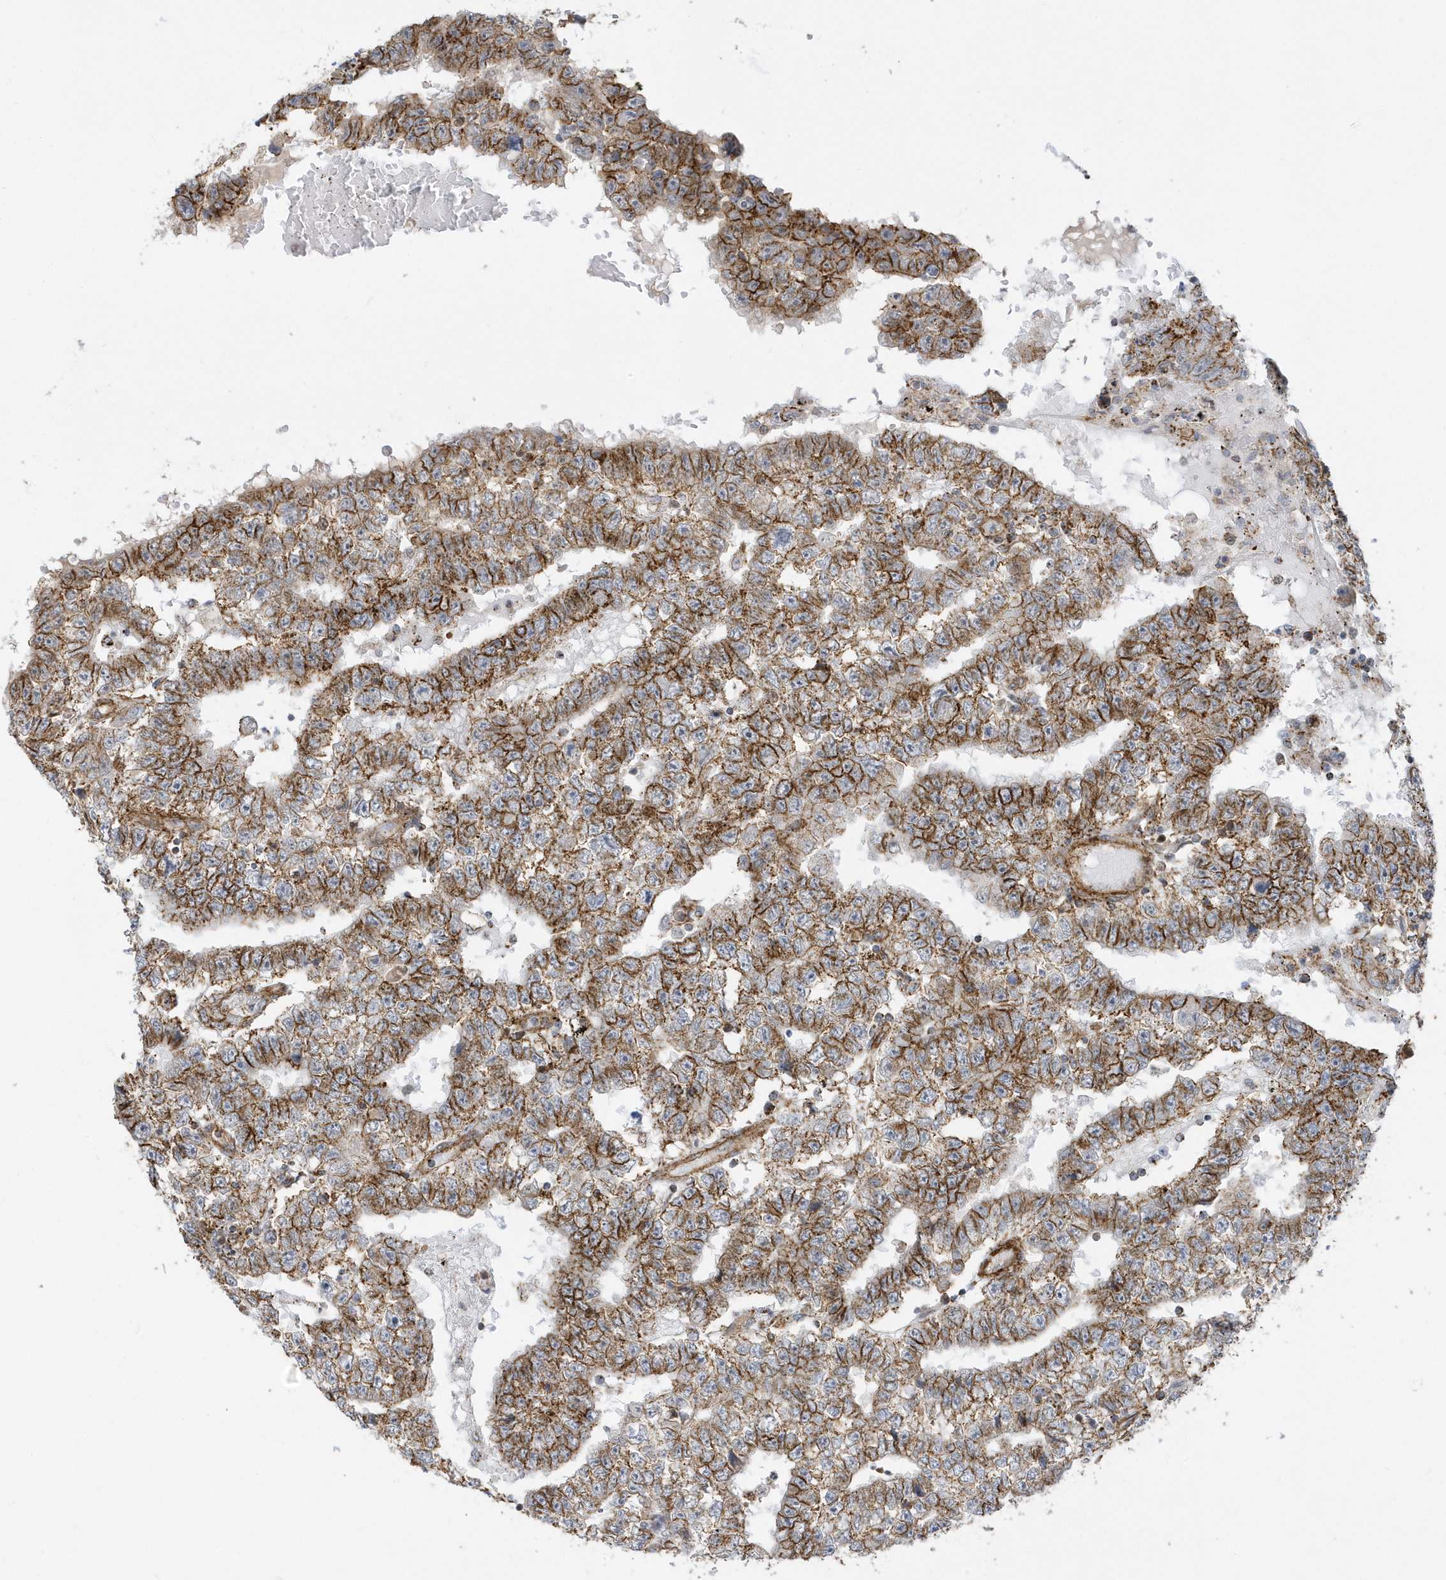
{"staining": {"intensity": "moderate", "quantity": ">75%", "location": "cytoplasmic/membranous"}, "tissue": "testis cancer", "cell_type": "Tumor cells", "image_type": "cancer", "snomed": [{"axis": "morphology", "description": "Carcinoma, Embryonal, NOS"}, {"axis": "topography", "description": "Testis"}], "caption": "This image reveals IHC staining of human testis cancer, with medium moderate cytoplasmic/membranous staining in about >75% of tumor cells.", "gene": "HRH4", "patient": {"sex": "male", "age": 25}}